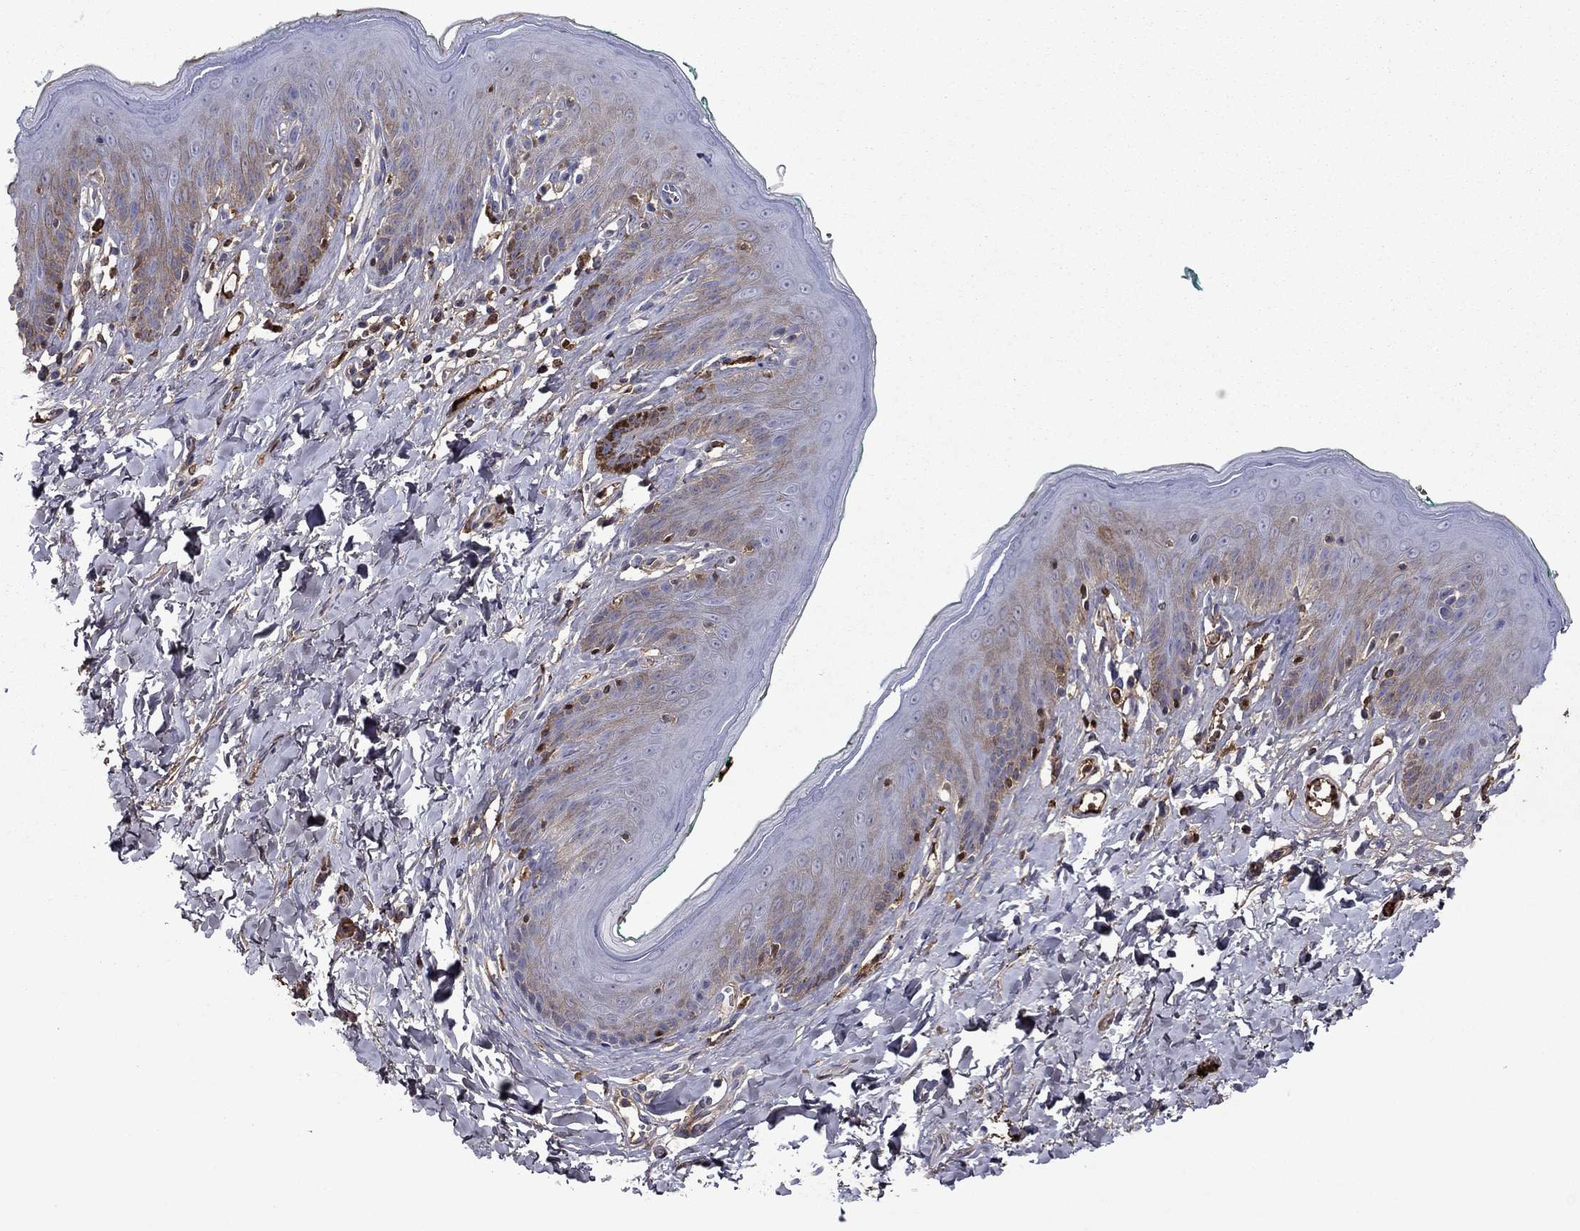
{"staining": {"intensity": "moderate", "quantity": "<25%", "location": "cytoplasmic/membranous"}, "tissue": "skin", "cell_type": "Epidermal cells", "image_type": "normal", "snomed": [{"axis": "morphology", "description": "Normal tissue, NOS"}, {"axis": "topography", "description": "Vulva"}], "caption": "High-magnification brightfield microscopy of unremarkable skin stained with DAB (brown) and counterstained with hematoxylin (blue). epidermal cells exhibit moderate cytoplasmic/membranous expression is appreciated in approximately<25% of cells.", "gene": "HPX", "patient": {"sex": "female", "age": 66}}